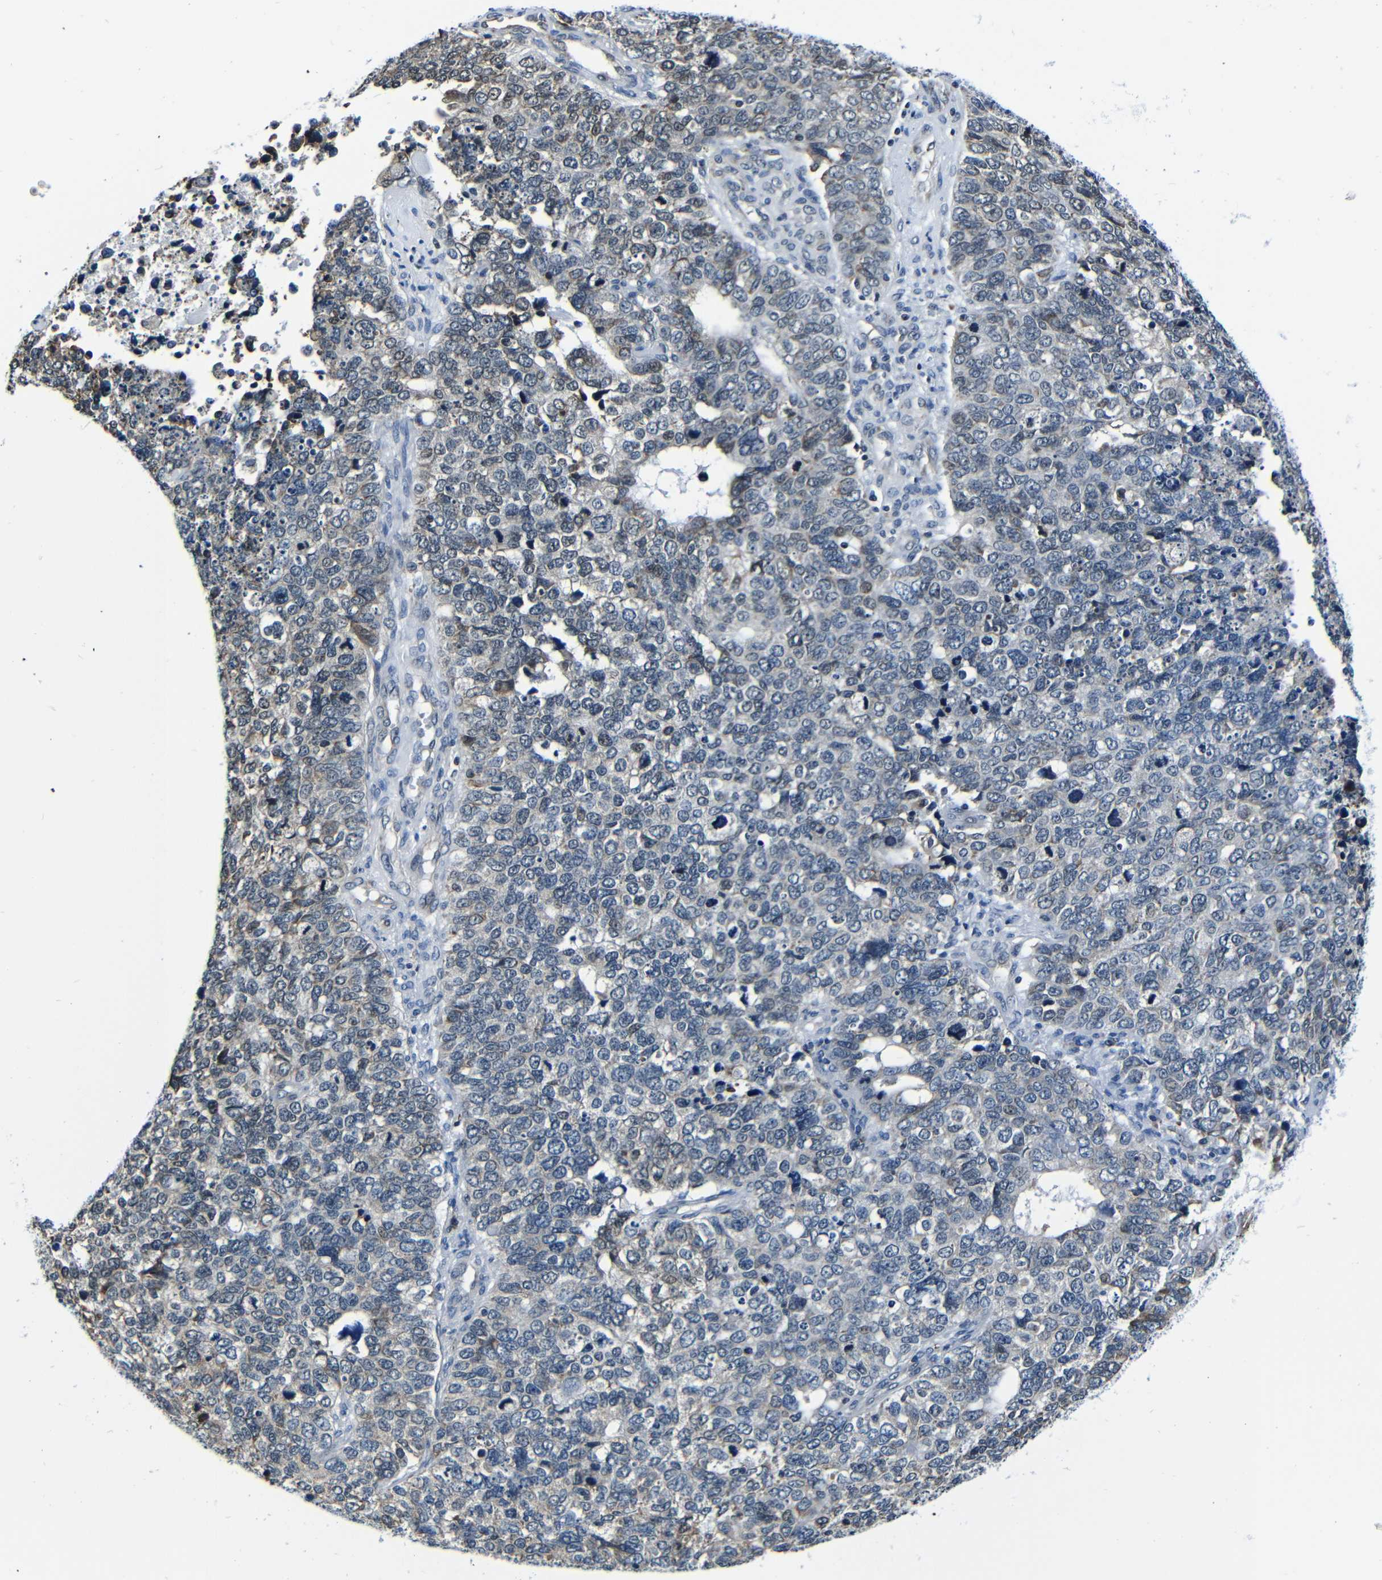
{"staining": {"intensity": "weak", "quantity": "<25%", "location": "cytoplasmic/membranous"}, "tissue": "cervical cancer", "cell_type": "Tumor cells", "image_type": "cancer", "snomed": [{"axis": "morphology", "description": "Squamous cell carcinoma, NOS"}, {"axis": "topography", "description": "Cervix"}], "caption": "Cervical cancer (squamous cell carcinoma) was stained to show a protein in brown. There is no significant positivity in tumor cells.", "gene": "NCBP3", "patient": {"sex": "female", "age": 63}}